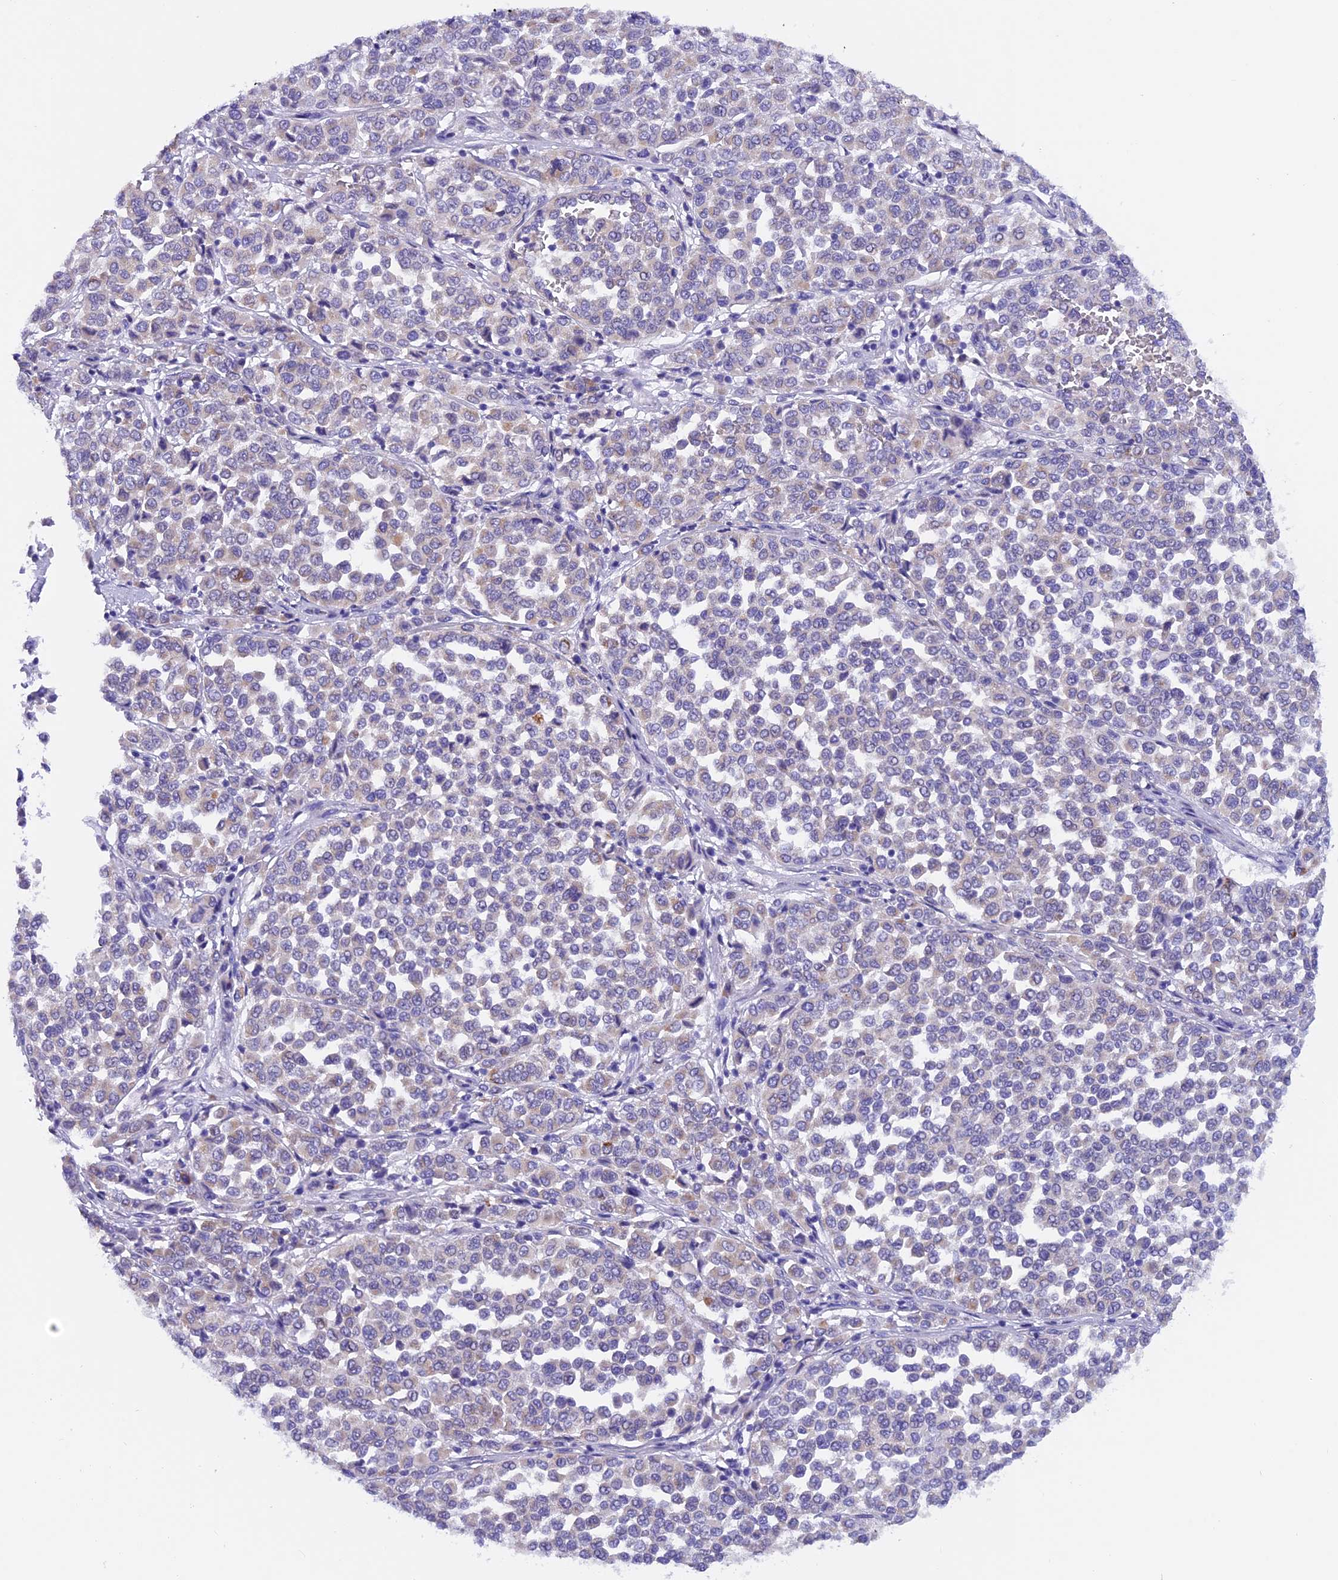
{"staining": {"intensity": "weak", "quantity": "<25%", "location": "cytoplasmic/membranous"}, "tissue": "melanoma", "cell_type": "Tumor cells", "image_type": "cancer", "snomed": [{"axis": "morphology", "description": "Malignant melanoma, Metastatic site"}, {"axis": "topography", "description": "Pancreas"}], "caption": "Photomicrograph shows no significant protein staining in tumor cells of malignant melanoma (metastatic site).", "gene": "SLC8B1", "patient": {"sex": "female", "age": 30}}